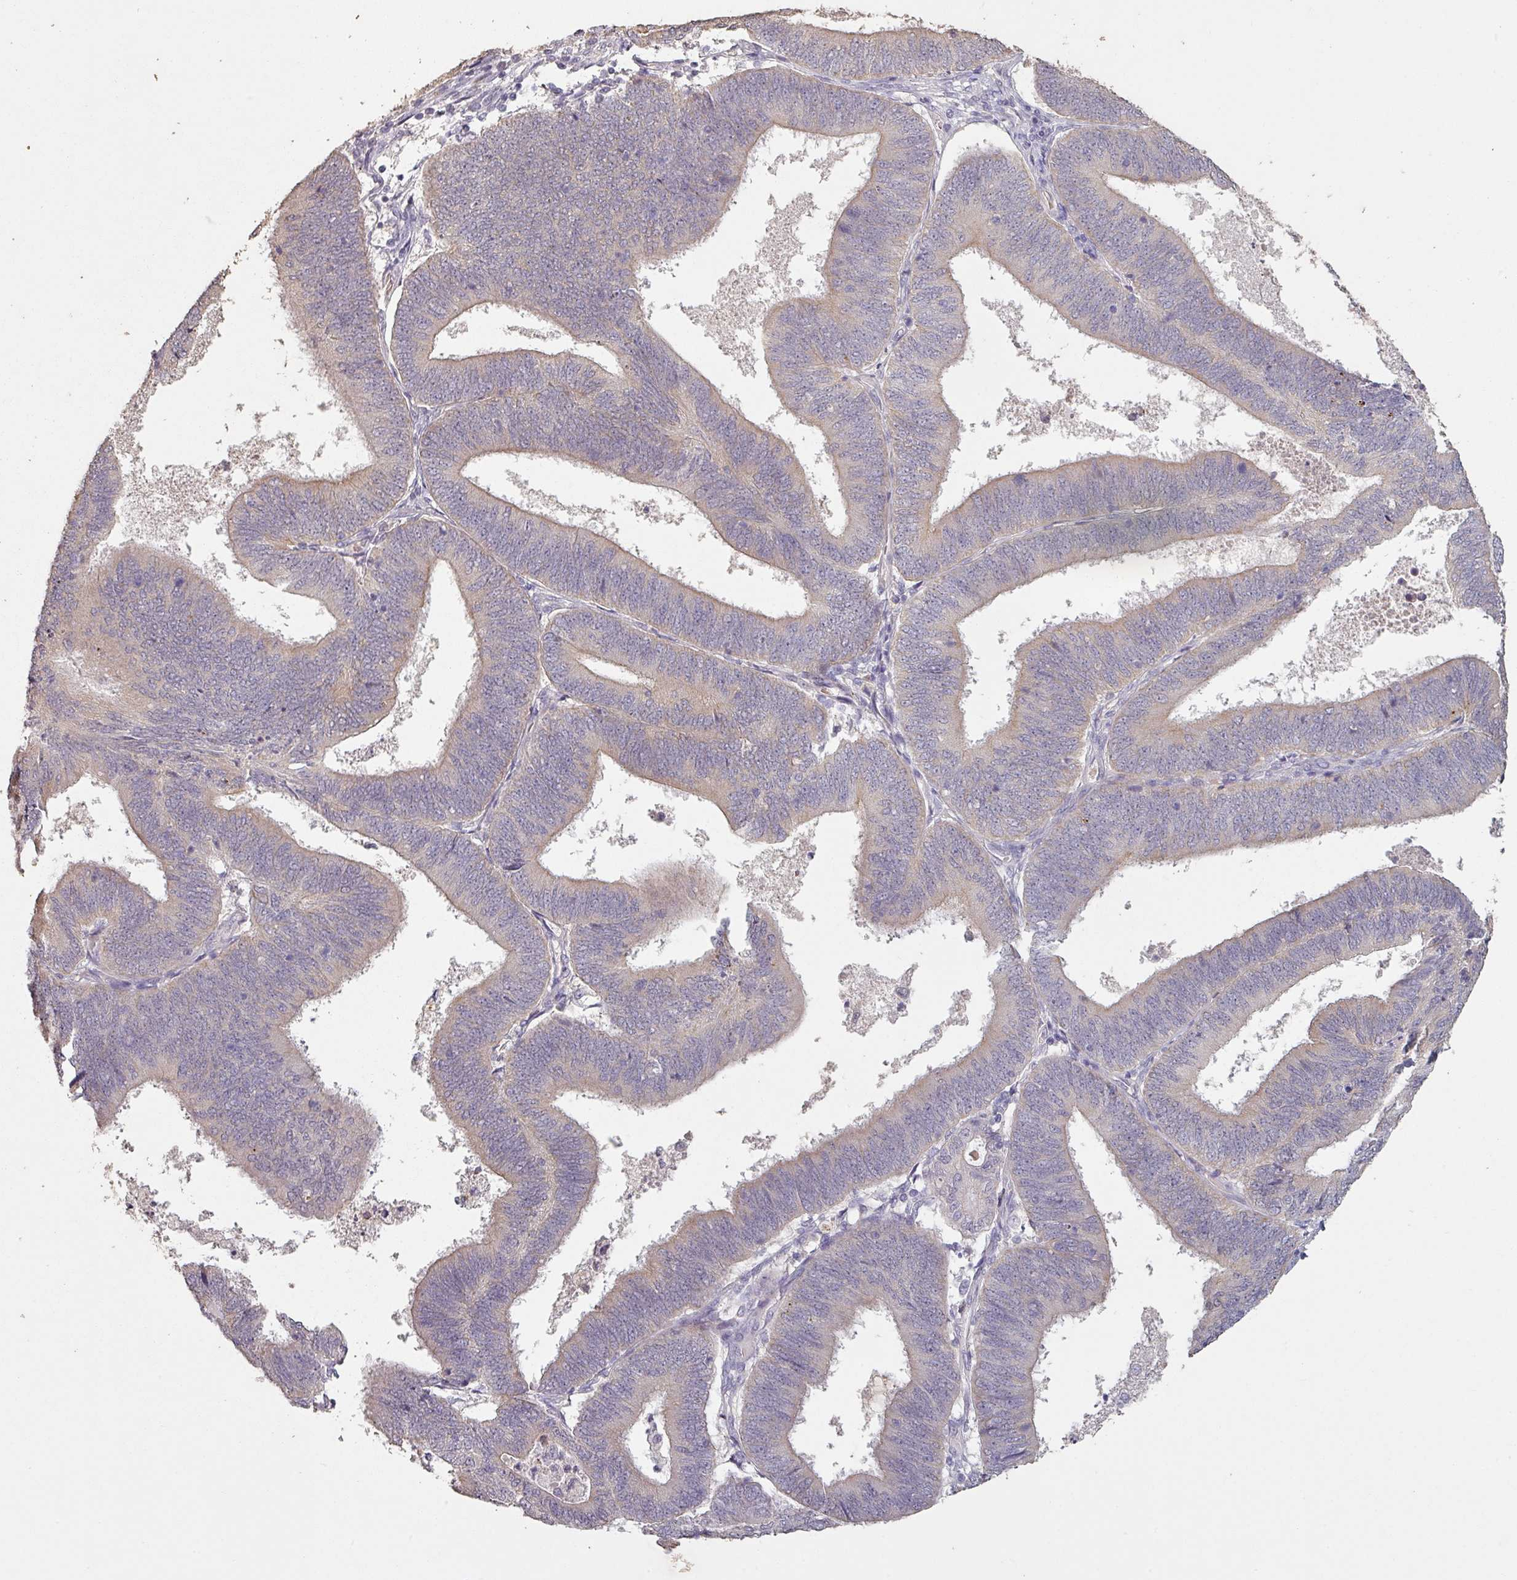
{"staining": {"intensity": "weak", "quantity": "<25%", "location": "cytoplasmic/membranous"}, "tissue": "endometrial cancer", "cell_type": "Tumor cells", "image_type": "cancer", "snomed": [{"axis": "morphology", "description": "Adenocarcinoma, NOS"}, {"axis": "topography", "description": "Endometrium"}], "caption": "Tumor cells are negative for brown protein staining in adenocarcinoma (endometrial). The staining is performed using DAB brown chromogen with nuclei counter-stained in using hematoxylin.", "gene": "LYPLA1", "patient": {"sex": "female", "age": 70}}